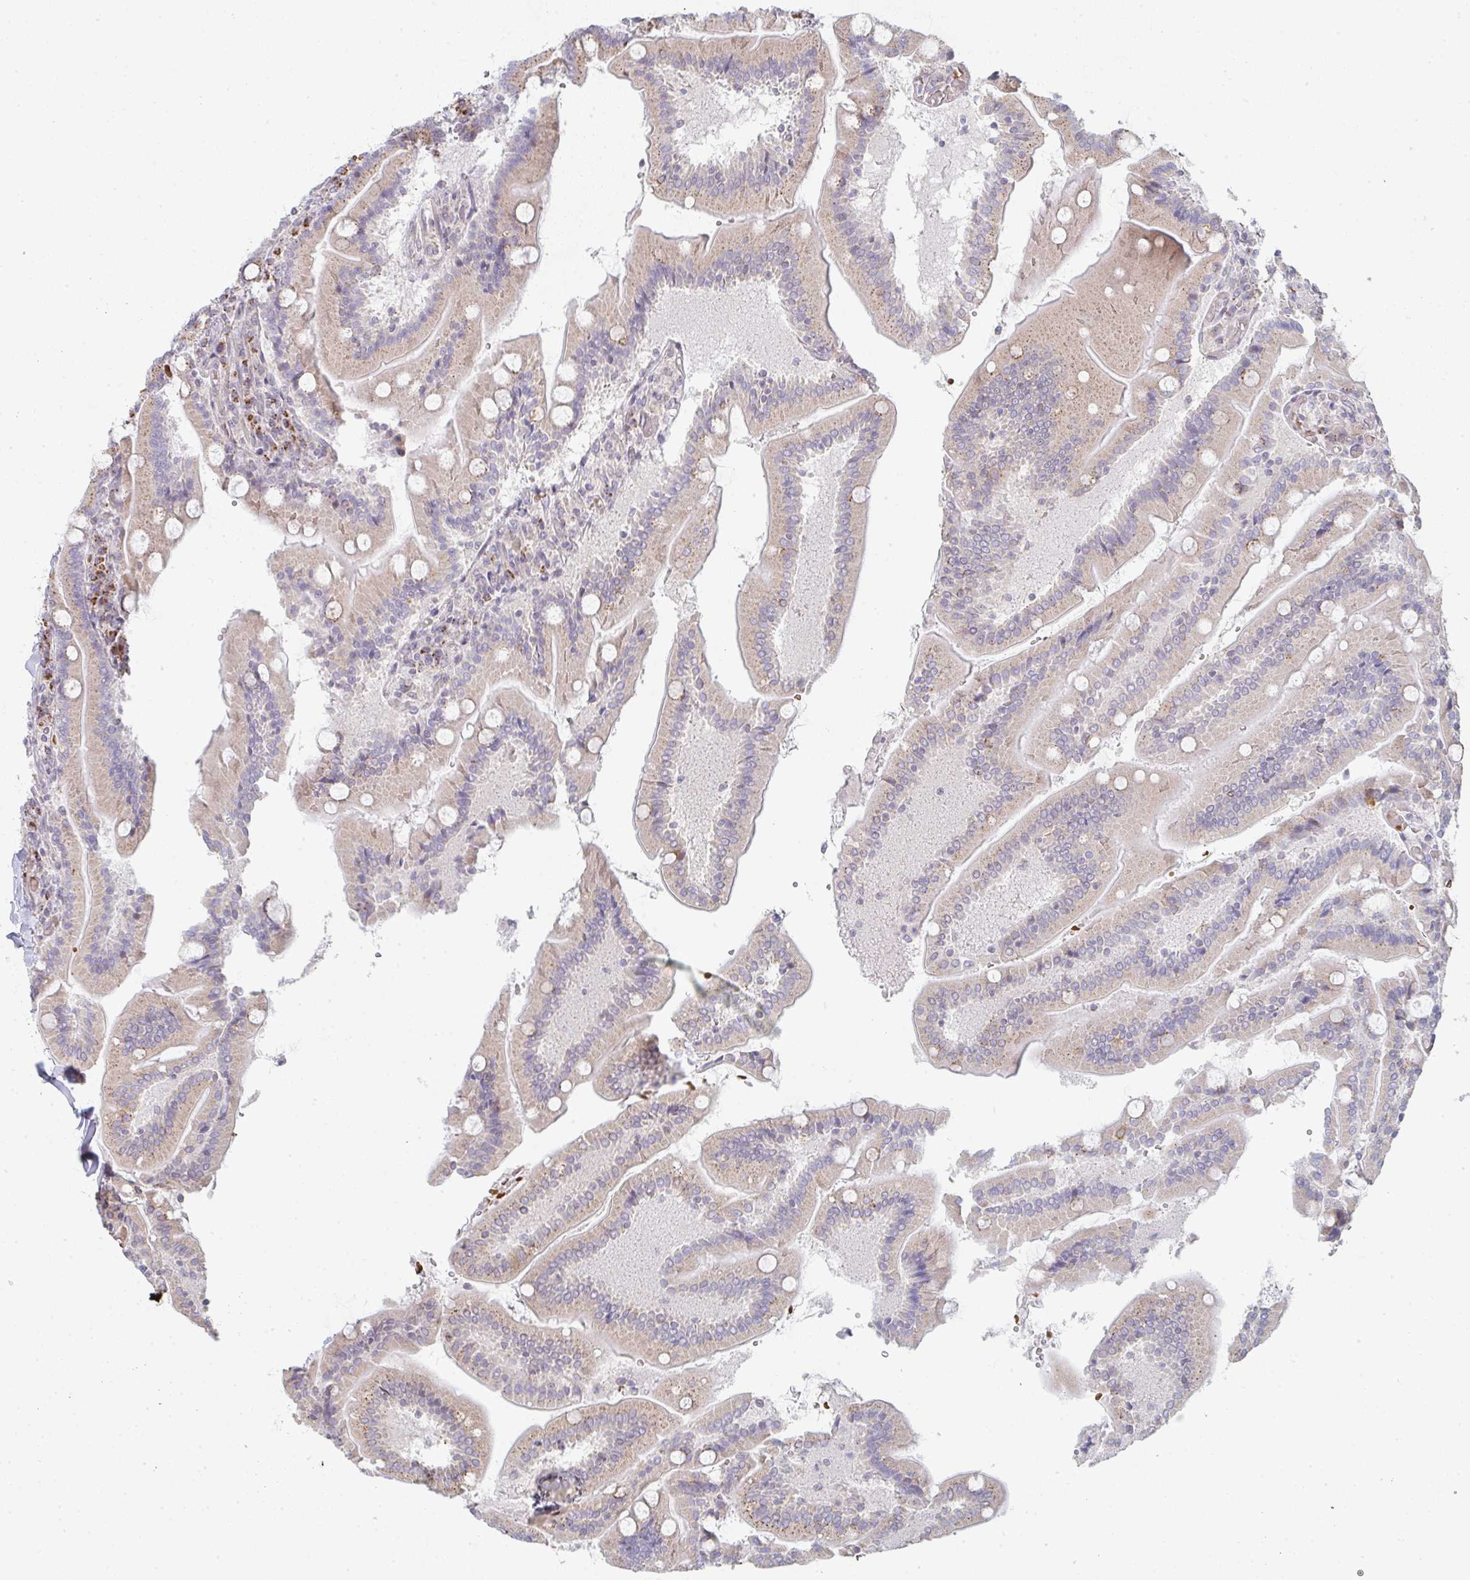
{"staining": {"intensity": "moderate", "quantity": "25%-75%", "location": "cytoplasmic/membranous"}, "tissue": "duodenum", "cell_type": "Glandular cells", "image_type": "normal", "snomed": [{"axis": "morphology", "description": "Normal tissue, NOS"}, {"axis": "topography", "description": "Duodenum"}], "caption": "The immunohistochemical stain highlights moderate cytoplasmic/membranous positivity in glandular cells of benign duodenum.", "gene": "ZNF526", "patient": {"sex": "female", "age": 62}}